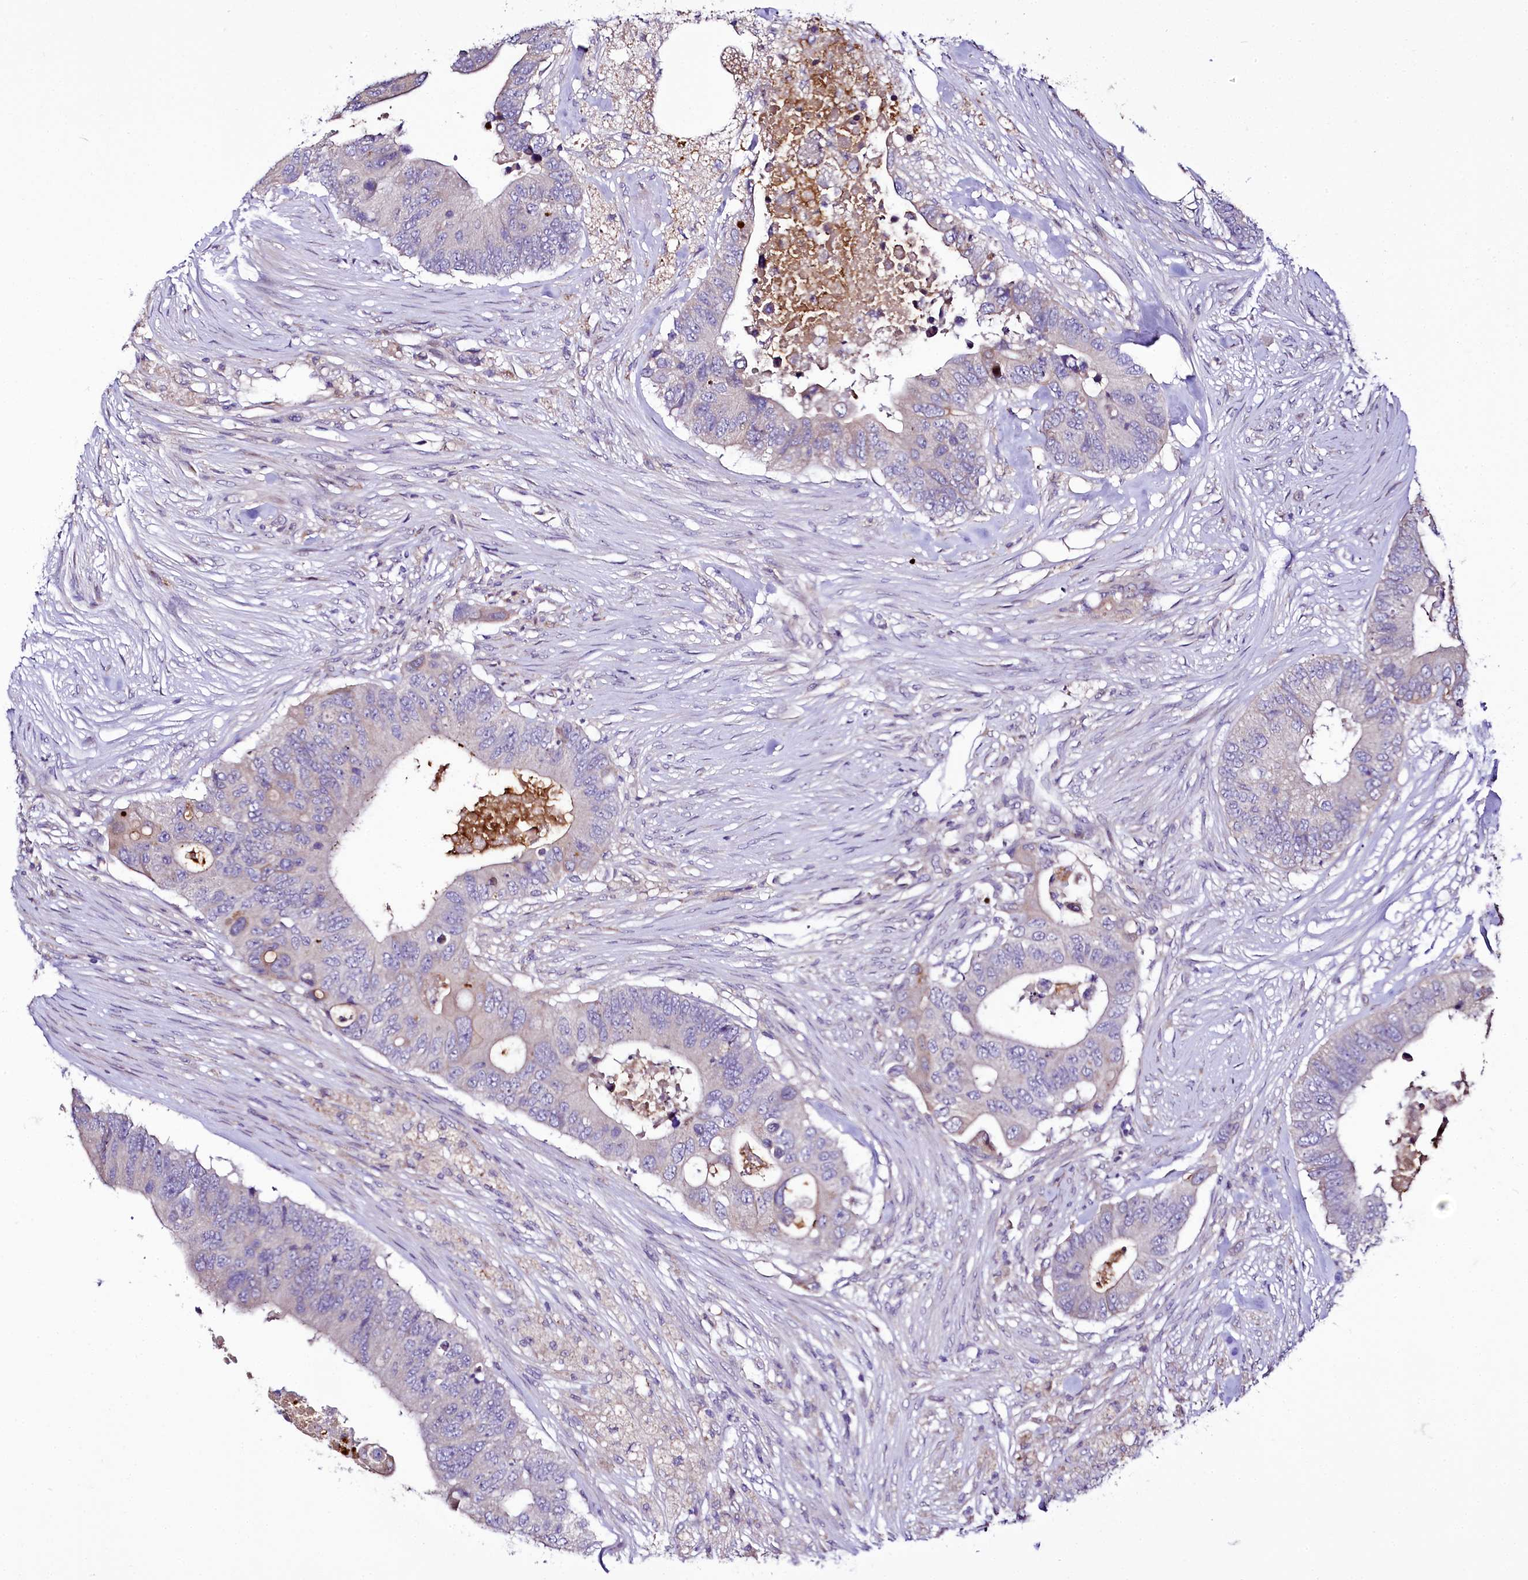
{"staining": {"intensity": "negative", "quantity": "none", "location": "none"}, "tissue": "colorectal cancer", "cell_type": "Tumor cells", "image_type": "cancer", "snomed": [{"axis": "morphology", "description": "Adenocarcinoma, NOS"}, {"axis": "topography", "description": "Colon"}], "caption": "IHC image of adenocarcinoma (colorectal) stained for a protein (brown), which shows no staining in tumor cells.", "gene": "ZC3H12C", "patient": {"sex": "male", "age": 71}}